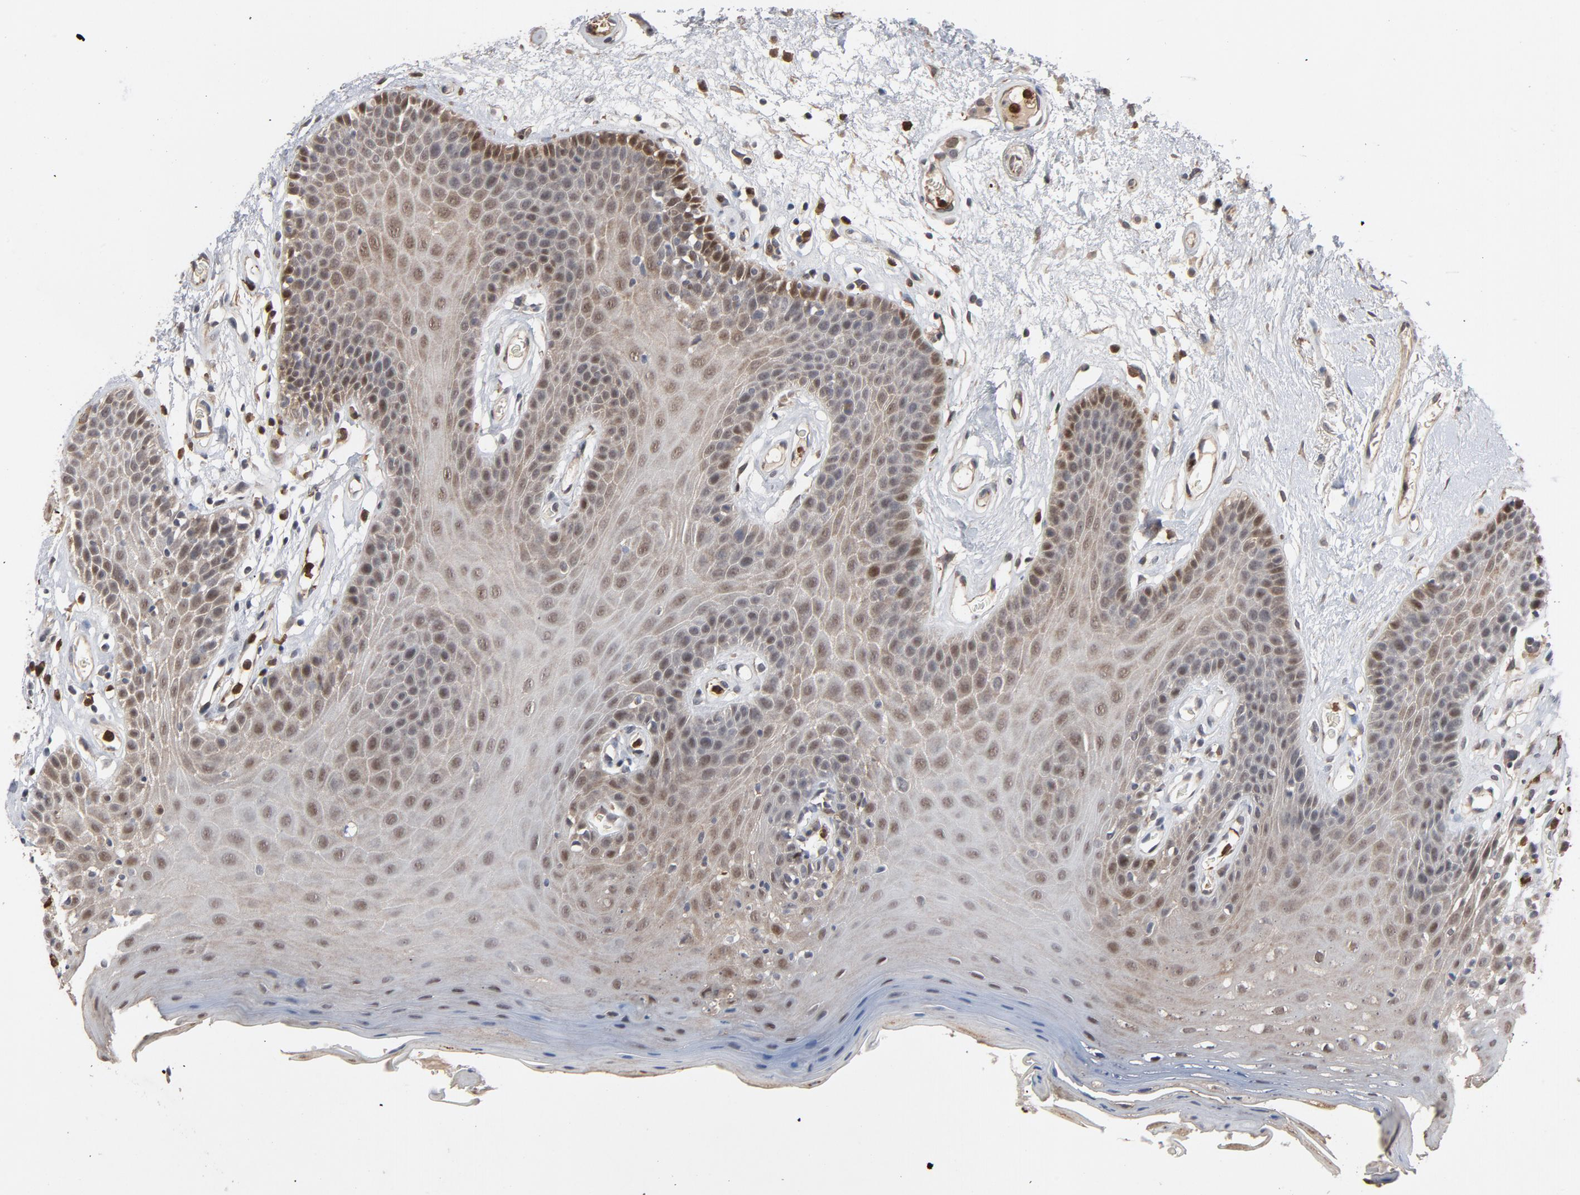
{"staining": {"intensity": "moderate", "quantity": "25%-75%", "location": "nuclear"}, "tissue": "oral mucosa", "cell_type": "Squamous epithelial cells", "image_type": "normal", "snomed": [{"axis": "morphology", "description": "Normal tissue, NOS"}, {"axis": "morphology", "description": "Squamous cell carcinoma, NOS"}, {"axis": "topography", "description": "Skeletal muscle"}, {"axis": "topography", "description": "Oral tissue"}, {"axis": "topography", "description": "Head-Neck"}], "caption": "The micrograph reveals immunohistochemical staining of normal oral mucosa. There is moderate nuclear staining is present in about 25%-75% of squamous epithelial cells. (Brightfield microscopy of DAB IHC at high magnification).", "gene": "RTL5", "patient": {"sex": "male", "age": 71}}